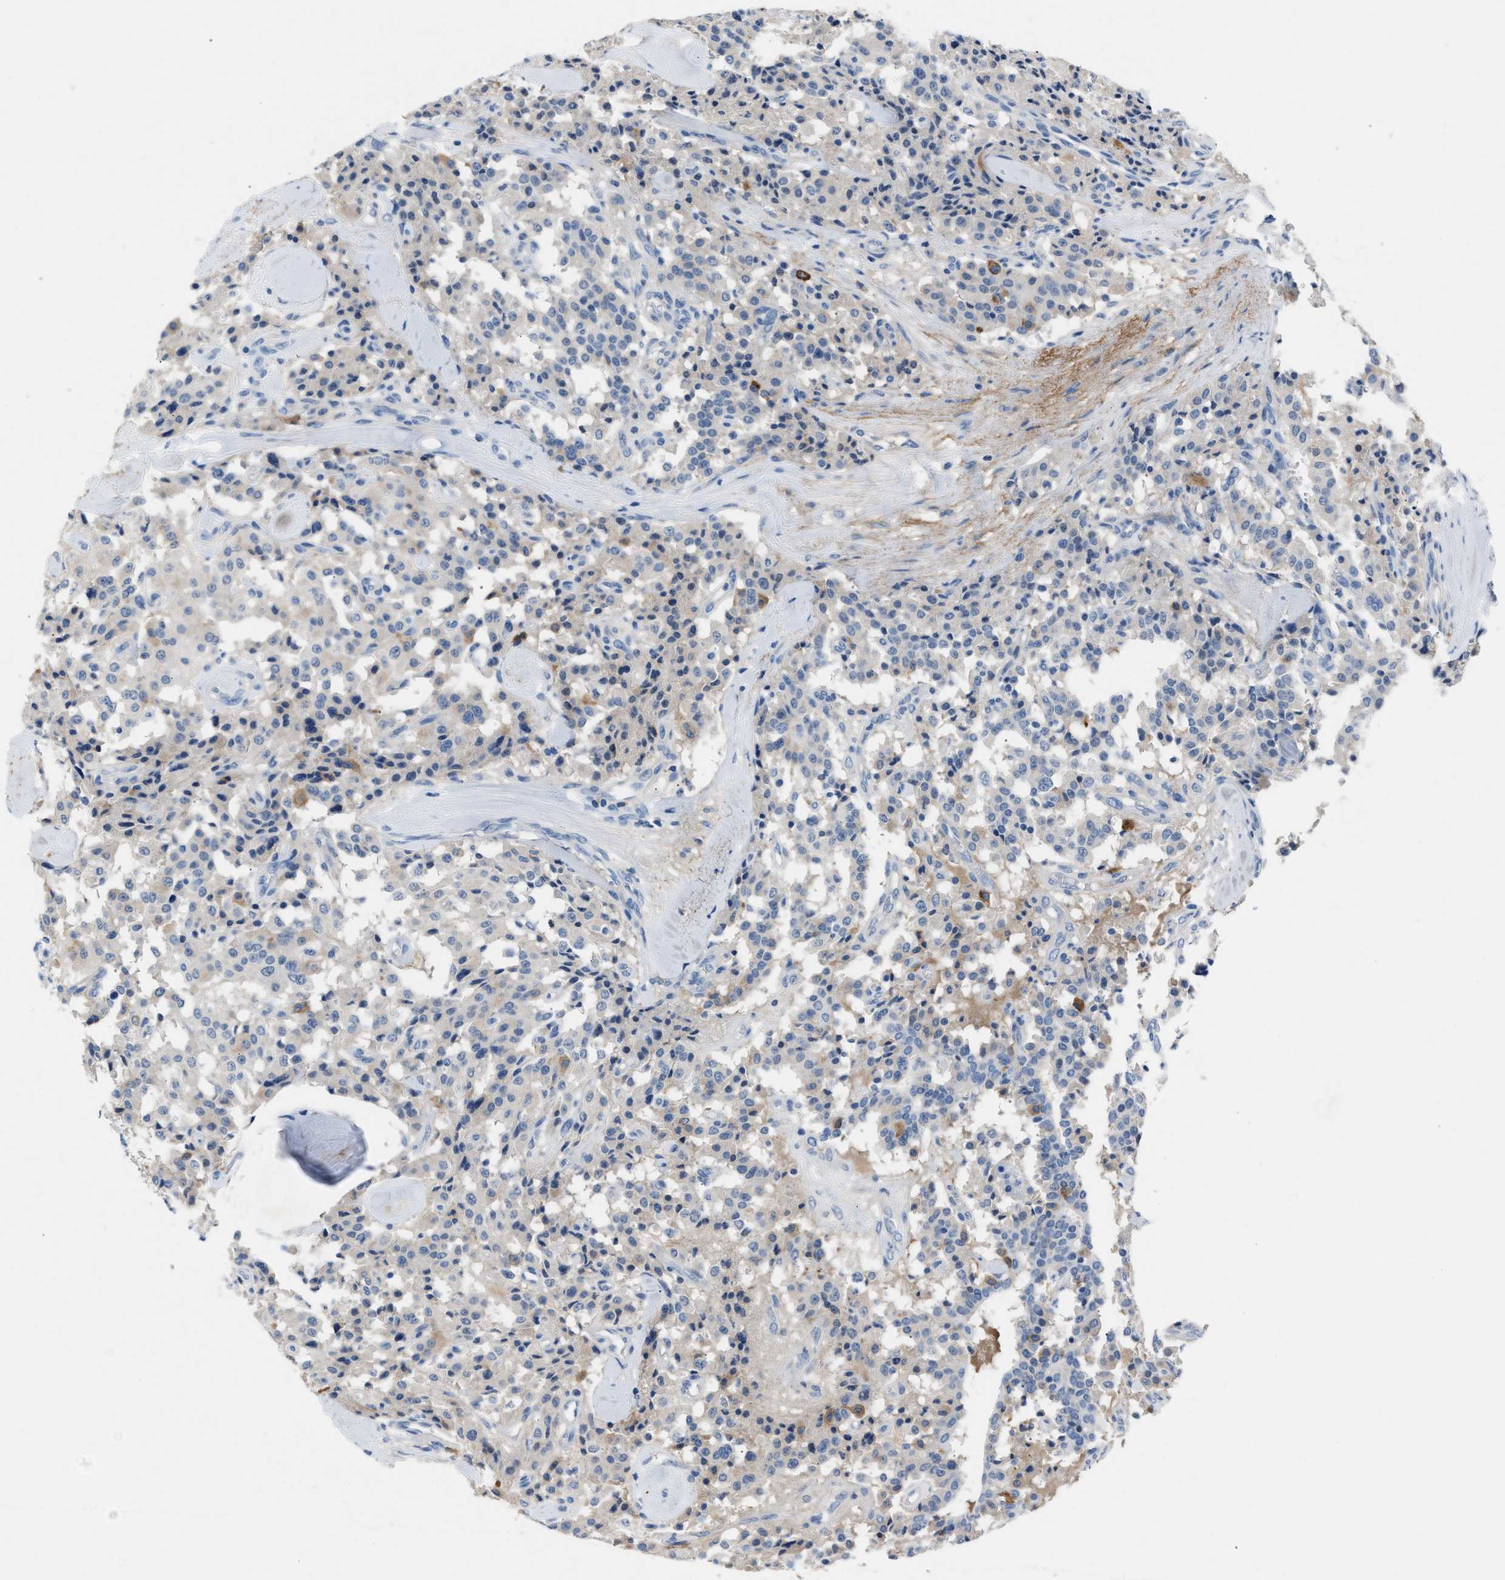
{"staining": {"intensity": "moderate", "quantity": "<25%", "location": "cytoplasmic/membranous"}, "tissue": "carcinoid", "cell_type": "Tumor cells", "image_type": "cancer", "snomed": [{"axis": "morphology", "description": "Carcinoid, malignant, NOS"}, {"axis": "topography", "description": "Lung"}], "caption": "A histopathology image showing moderate cytoplasmic/membranous expression in approximately <25% of tumor cells in carcinoid, as visualized by brown immunohistochemical staining.", "gene": "DNAAF5", "patient": {"sex": "male", "age": 30}}